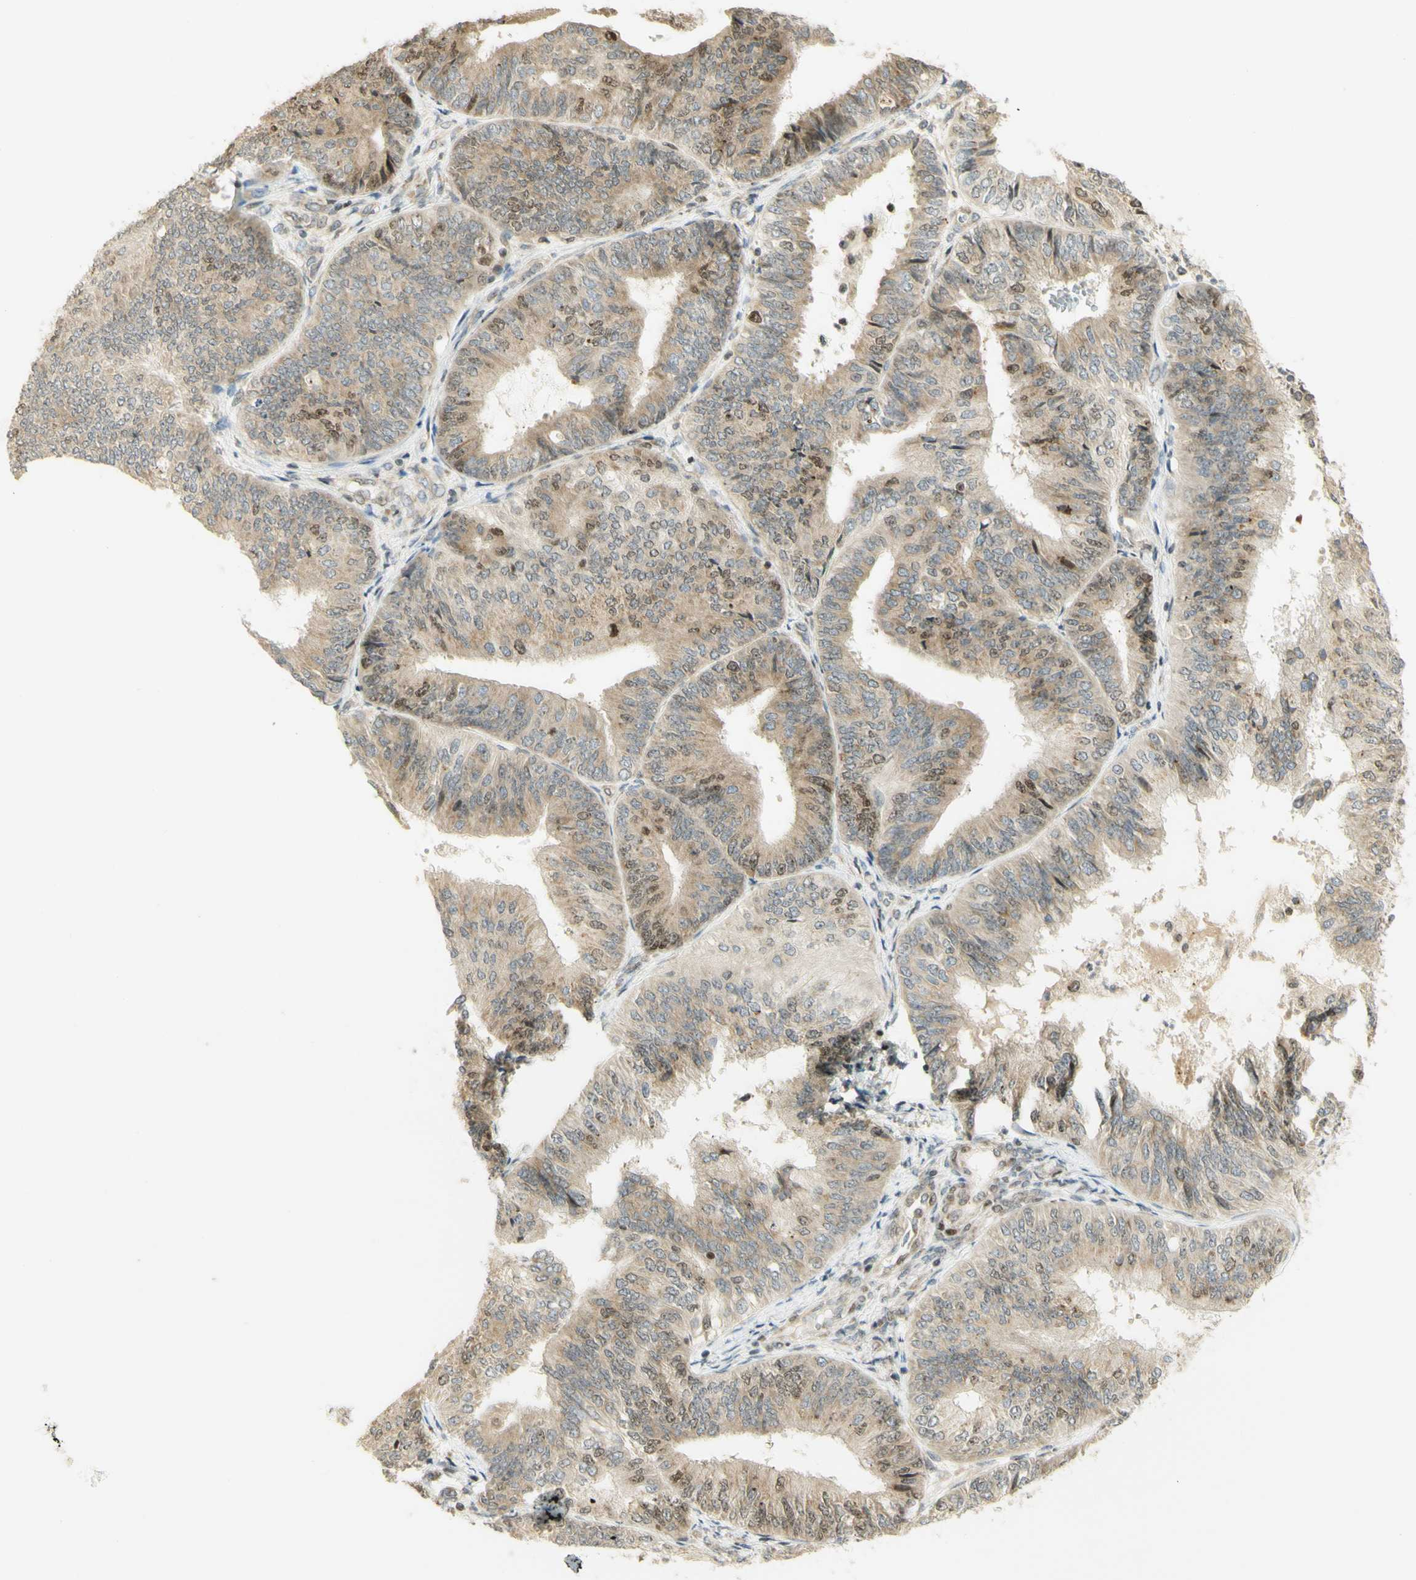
{"staining": {"intensity": "weak", "quantity": ">75%", "location": "cytoplasmic/membranous,nuclear"}, "tissue": "endometrial cancer", "cell_type": "Tumor cells", "image_type": "cancer", "snomed": [{"axis": "morphology", "description": "Adenocarcinoma, NOS"}, {"axis": "topography", "description": "Endometrium"}], "caption": "Protein staining displays weak cytoplasmic/membranous and nuclear staining in approximately >75% of tumor cells in endometrial cancer (adenocarcinoma).", "gene": "KIF11", "patient": {"sex": "female", "age": 58}}